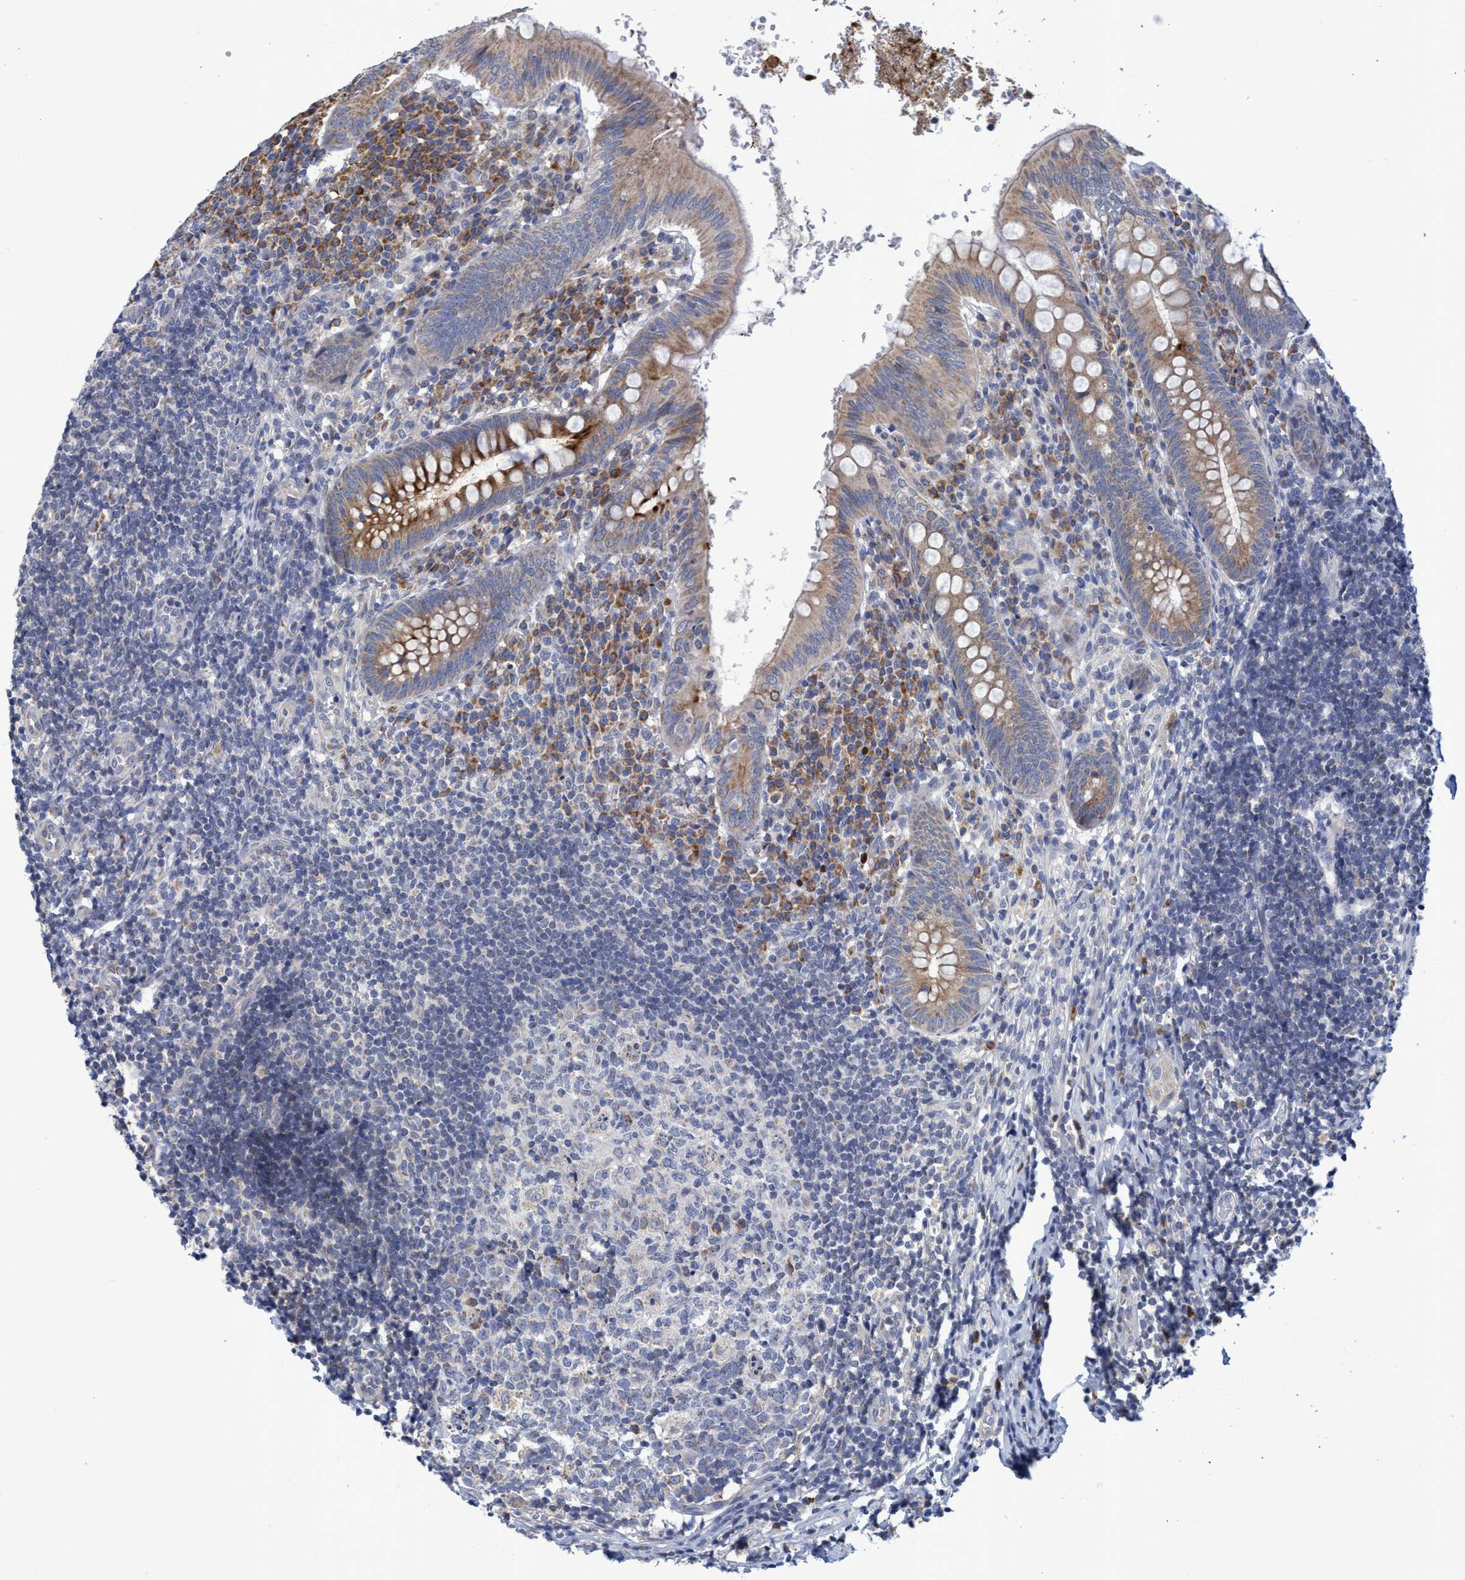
{"staining": {"intensity": "moderate", "quantity": ">75%", "location": "cytoplasmic/membranous"}, "tissue": "appendix", "cell_type": "Glandular cells", "image_type": "normal", "snomed": [{"axis": "morphology", "description": "Normal tissue, NOS"}, {"axis": "topography", "description": "Appendix"}], "caption": "A micrograph showing moderate cytoplasmic/membranous positivity in approximately >75% of glandular cells in benign appendix, as visualized by brown immunohistochemical staining.", "gene": "NAT16", "patient": {"sex": "male", "age": 8}}